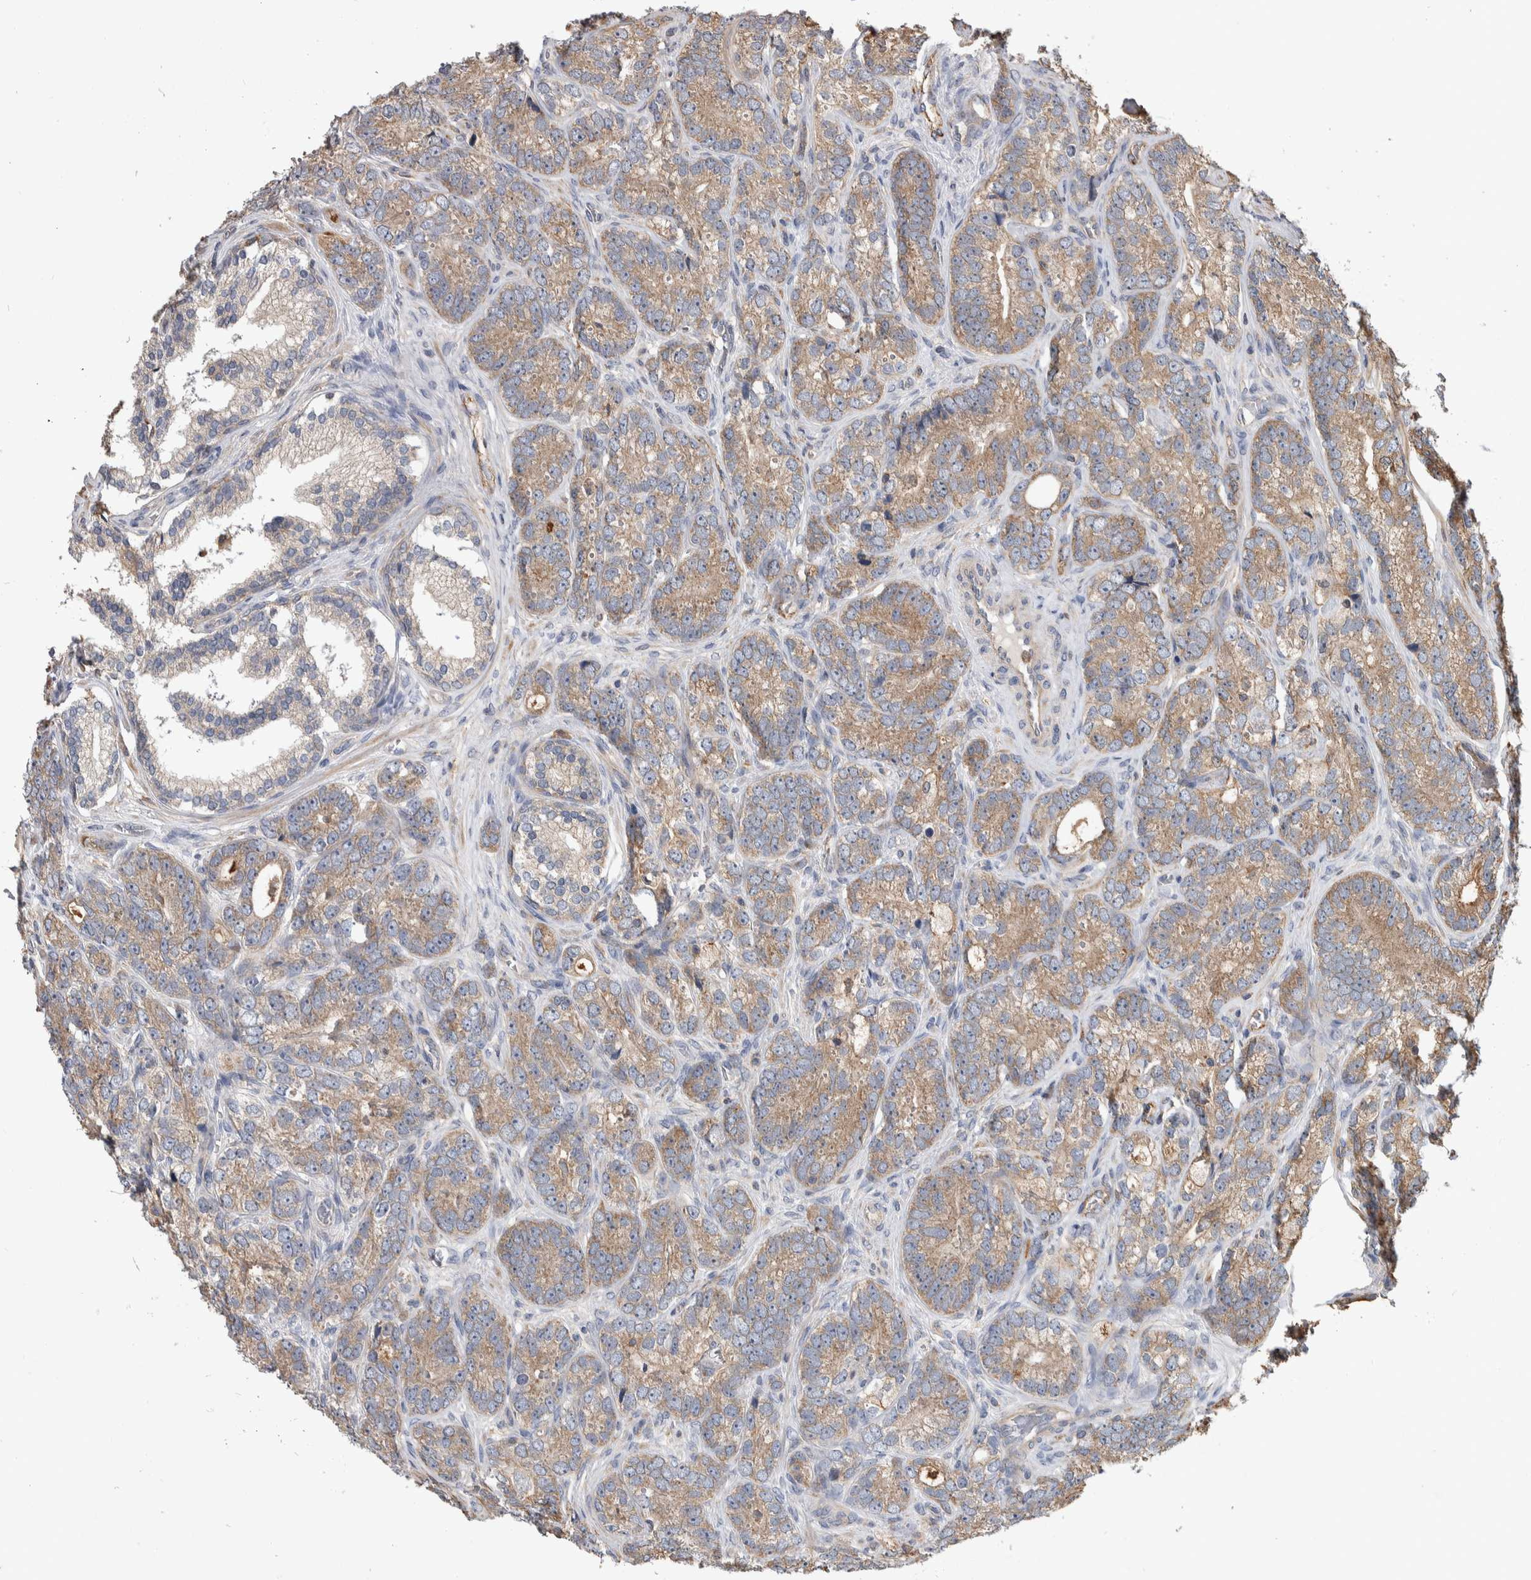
{"staining": {"intensity": "weak", "quantity": ">75%", "location": "cytoplasmic/membranous"}, "tissue": "prostate cancer", "cell_type": "Tumor cells", "image_type": "cancer", "snomed": [{"axis": "morphology", "description": "Adenocarcinoma, High grade"}, {"axis": "topography", "description": "Prostate"}], "caption": "The immunohistochemical stain highlights weak cytoplasmic/membranous expression in tumor cells of prostate cancer (adenocarcinoma (high-grade)) tissue.", "gene": "SDCBP", "patient": {"sex": "male", "age": 56}}